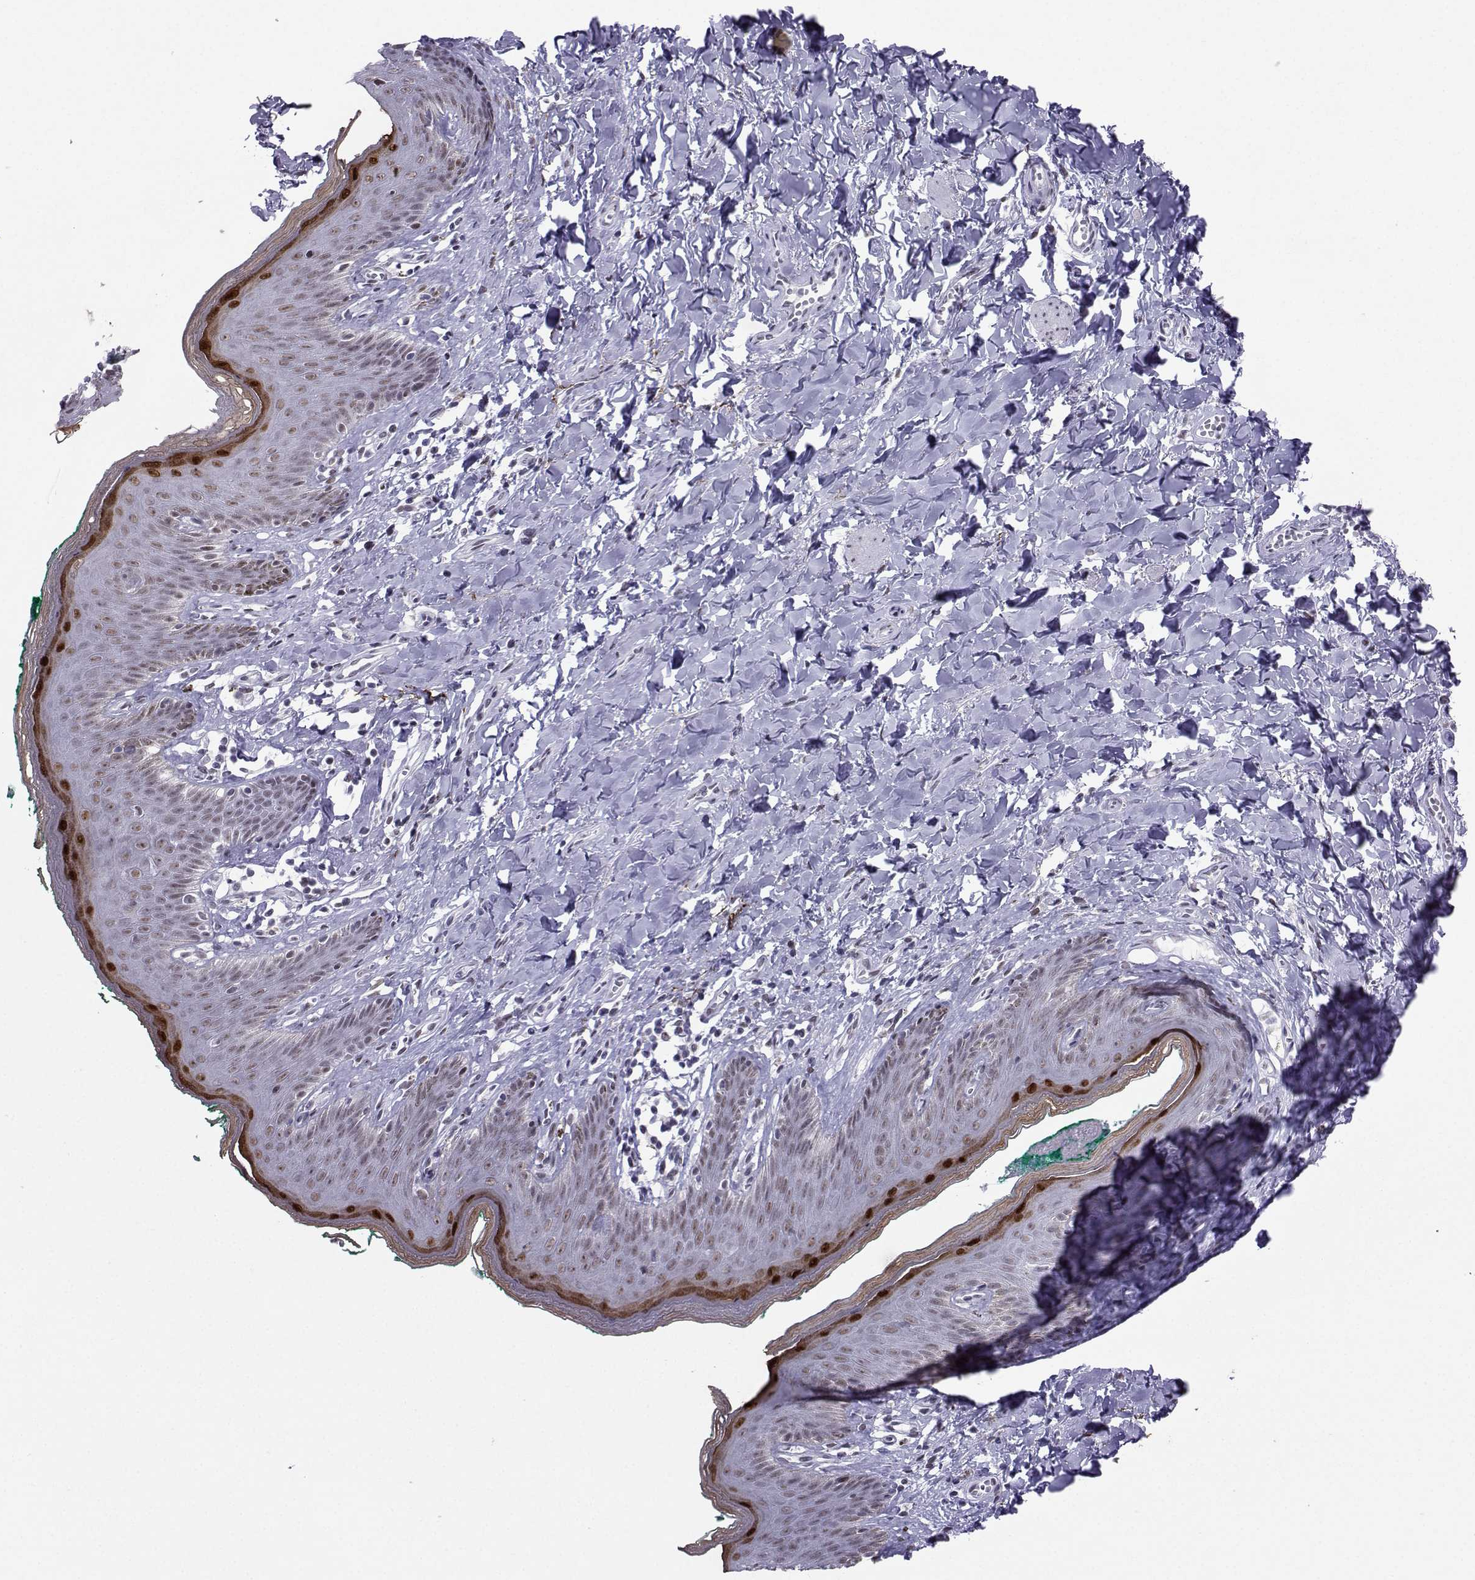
{"staining": {"intensity": "strong", "quantity": "<25%", "location": "cytoplasmic/membranous,nuclear"}, "tissue": "skin", "cell_type": "Epidermal cells", "image_type": "normal", "snomed": [{"axis": "morphology", "description": "Normal tissue, NOS"}, {"axis": "topography", "description": "Vulva"}], "caption": "Epidermal cells show strong cytoplasmic/membranous,nuclear expression in approximately <25% of cells in normal skin.", "gene": "LORICRIN", "patient": {"sex": "female", "age": 66}}